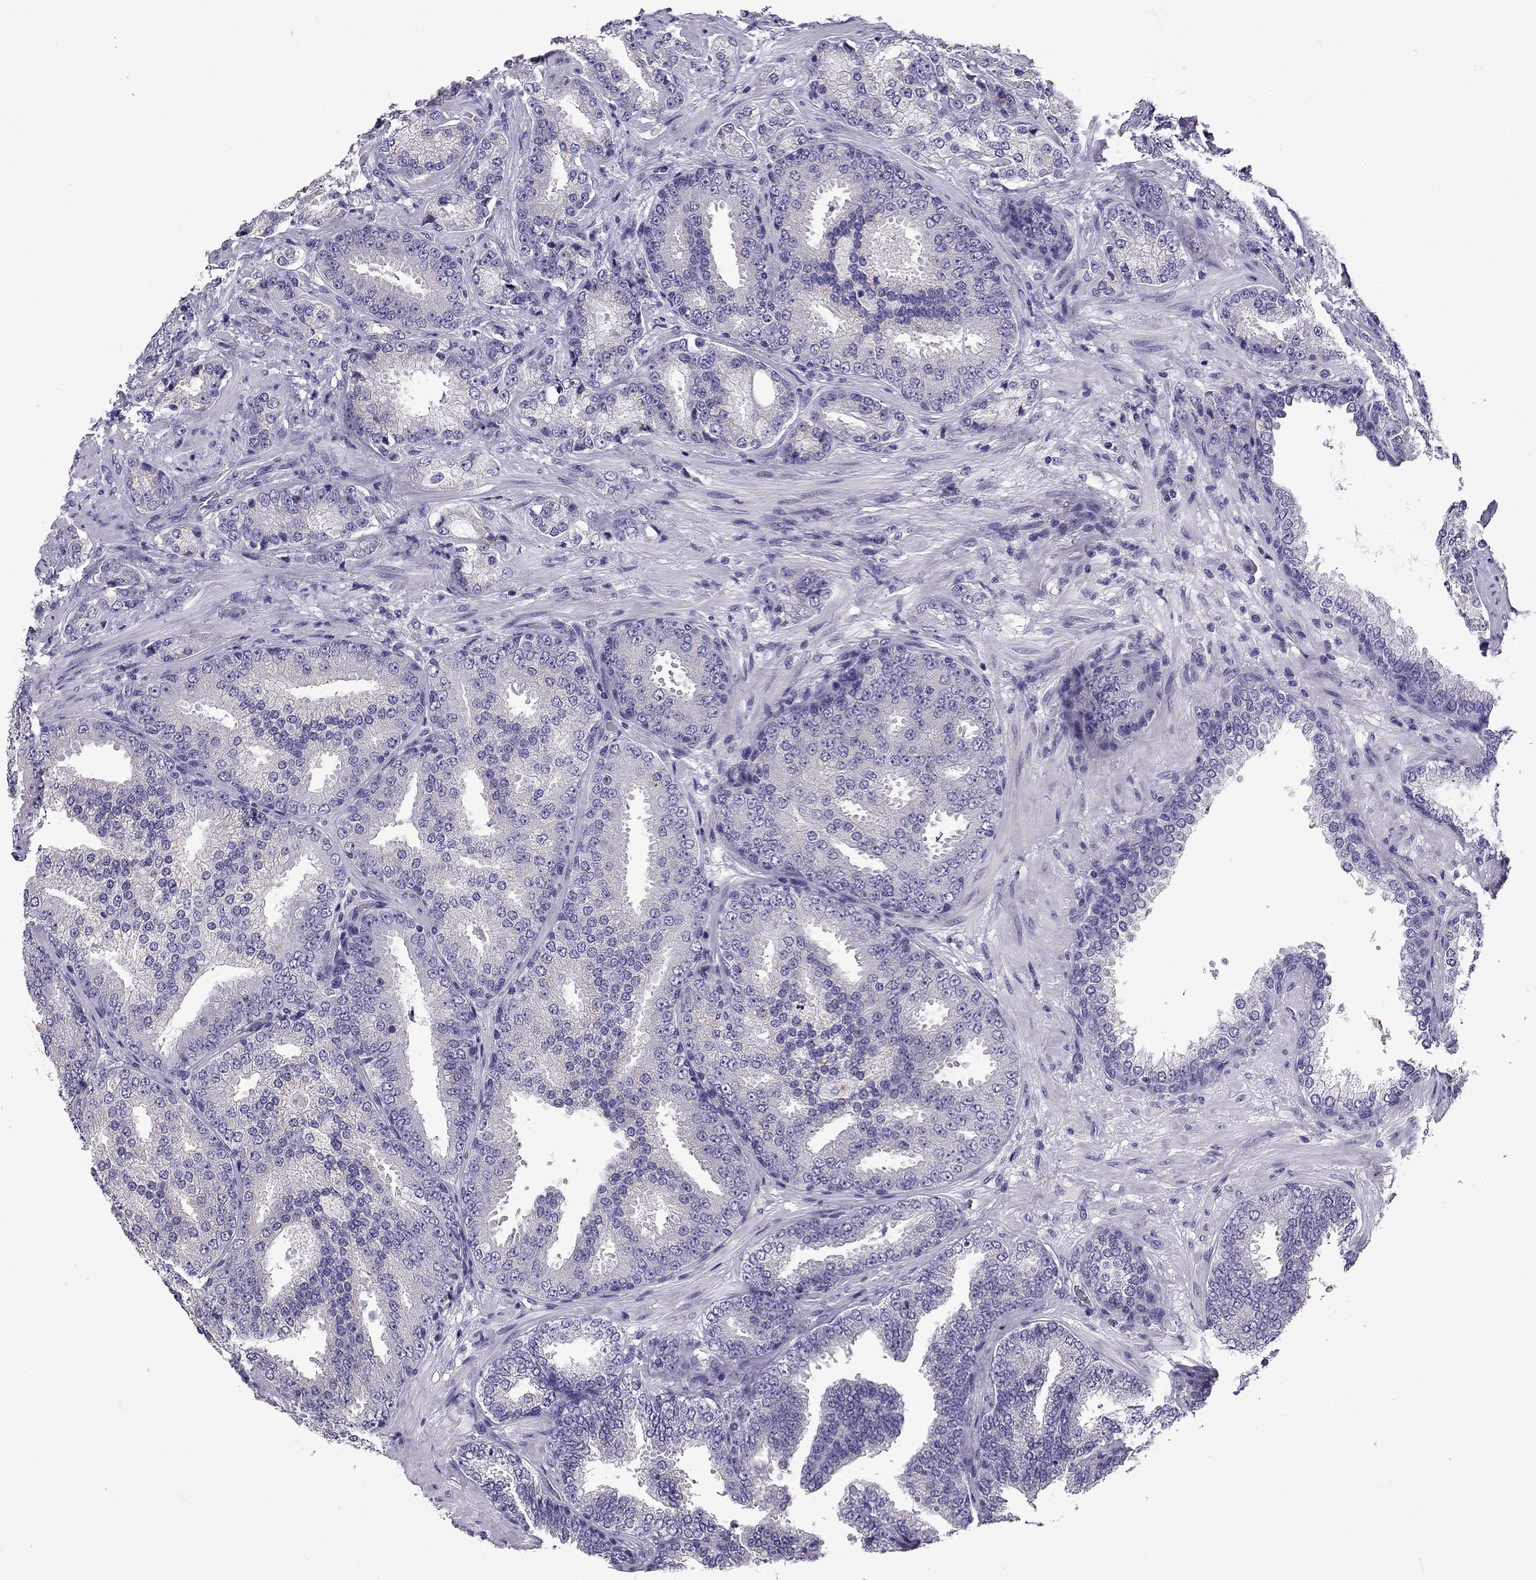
{"staining": {"intensity": "negative", "quantity": "none", "location": "none"}, "tissue": "prostate cancer", "cell_type": "Tumor cells", "image_type": "cancer", "snomed": [{"axis": "morphology", "description": "Adenocarcinoma, Low grade"}, {"axis": "topography", "description": "Prostate"}], "caption": "A photomicrograph of human adenocarcinoma (low-grade) (prostate) is negative for staining in tumor cells. Brightfield microscopy of IHC stained with DAB (brown) and hematoxylin (blue), captured at high magnification.", "gene": "TTN", "patient": {"sex": "male", "age": 68}}